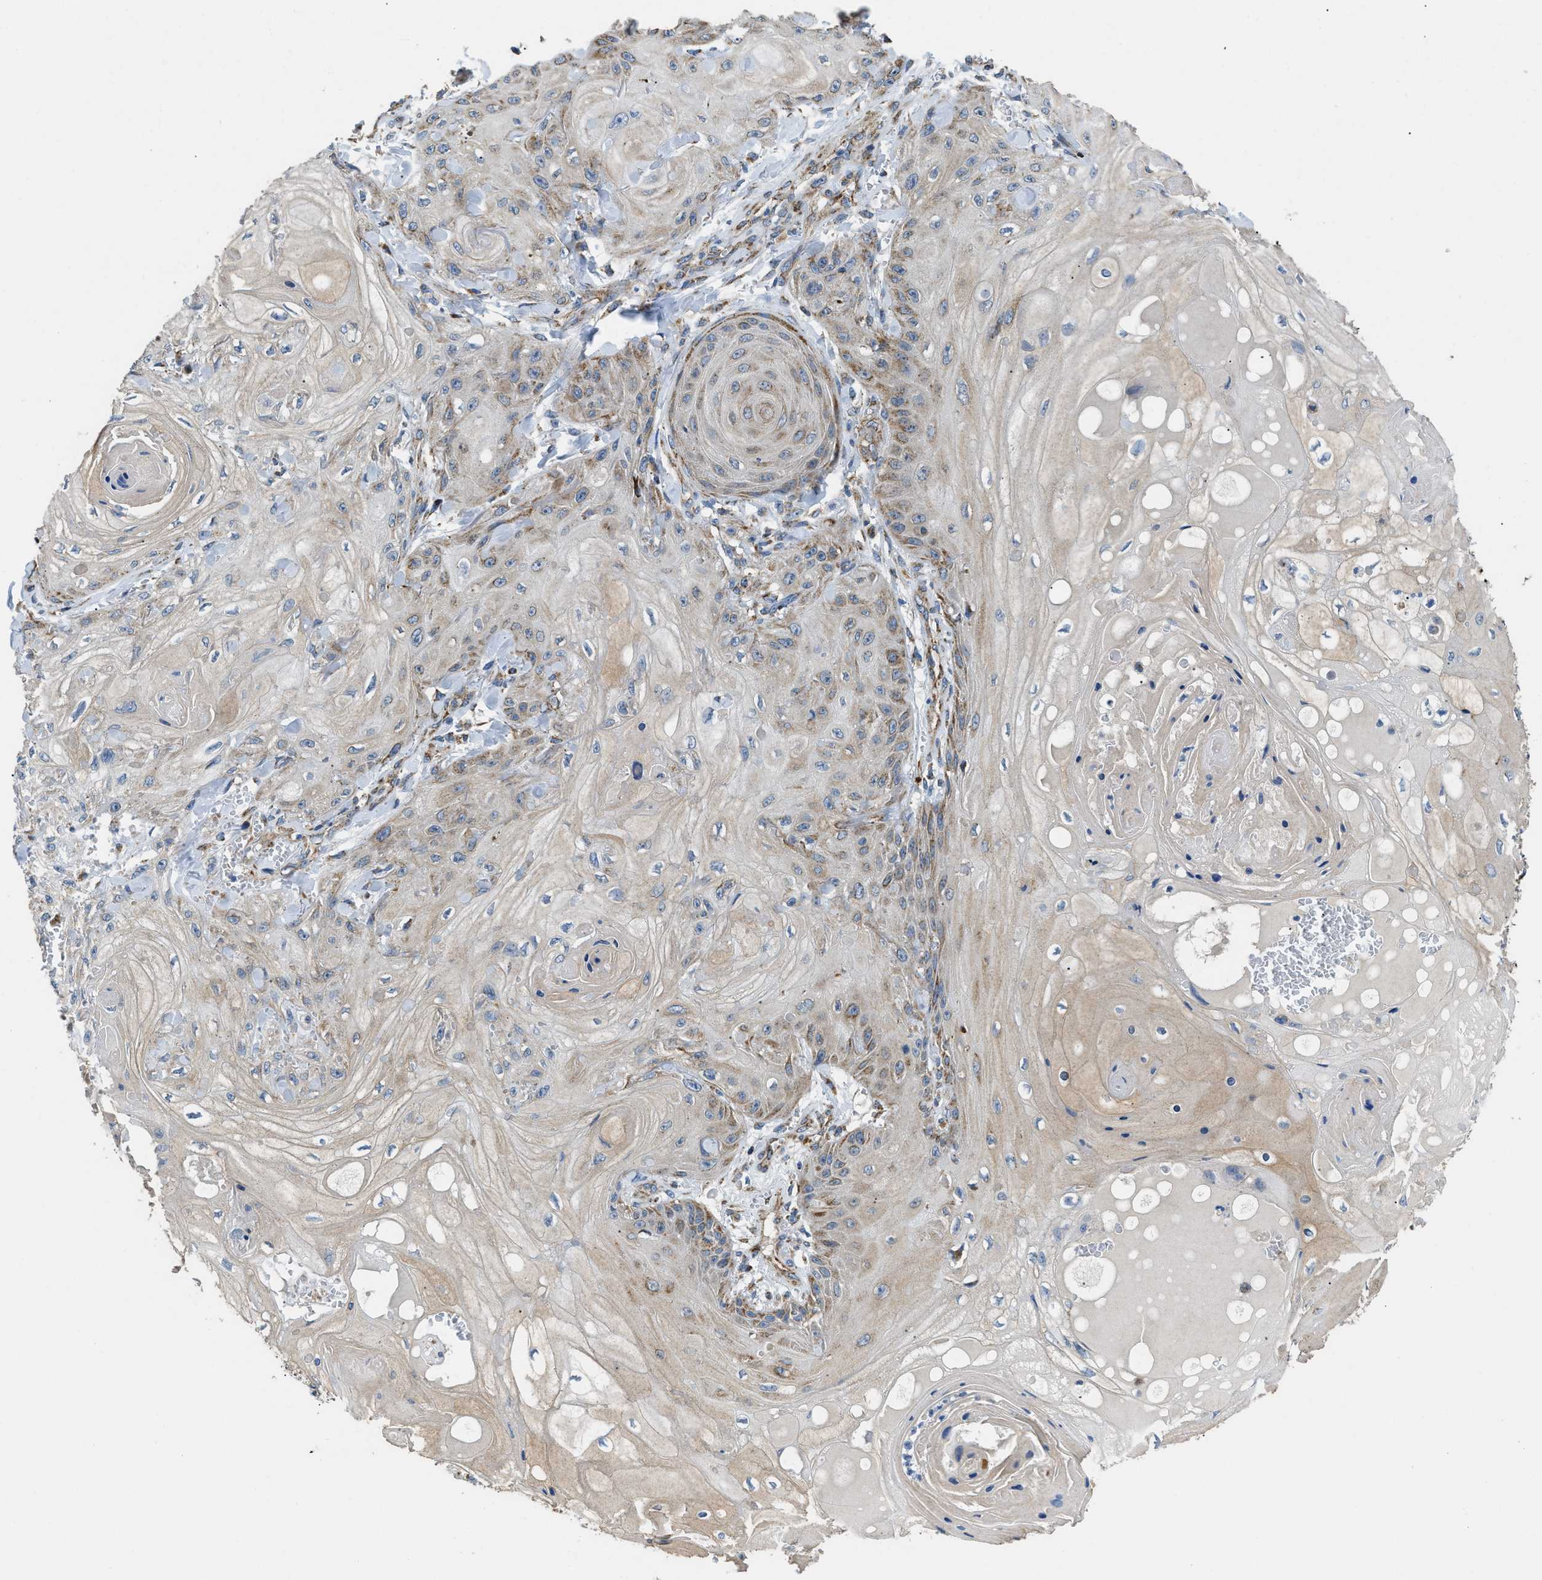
{"staining": {"intensity": "moderate", "quantity": ">75%", "location": "cytoplasmic/membranous"}, "tissue": "skin cancer", "cell_type": "Tumor cells", "image_type": "cancer", "snomed": [{"axis": "morphology", "description": "Squamous cell carcinoma, NOS"}, {"axis": "topography", "description": "Skin"}], "caption": "Human skin cancer (squamous cell carcinoma) stained with a brown dye exhibits moderate cytoplasmic/membranous positive positivity in about >75% of tumor cells.", "gene": "STK33", "patient": {"sex": "male", "age": 74}}